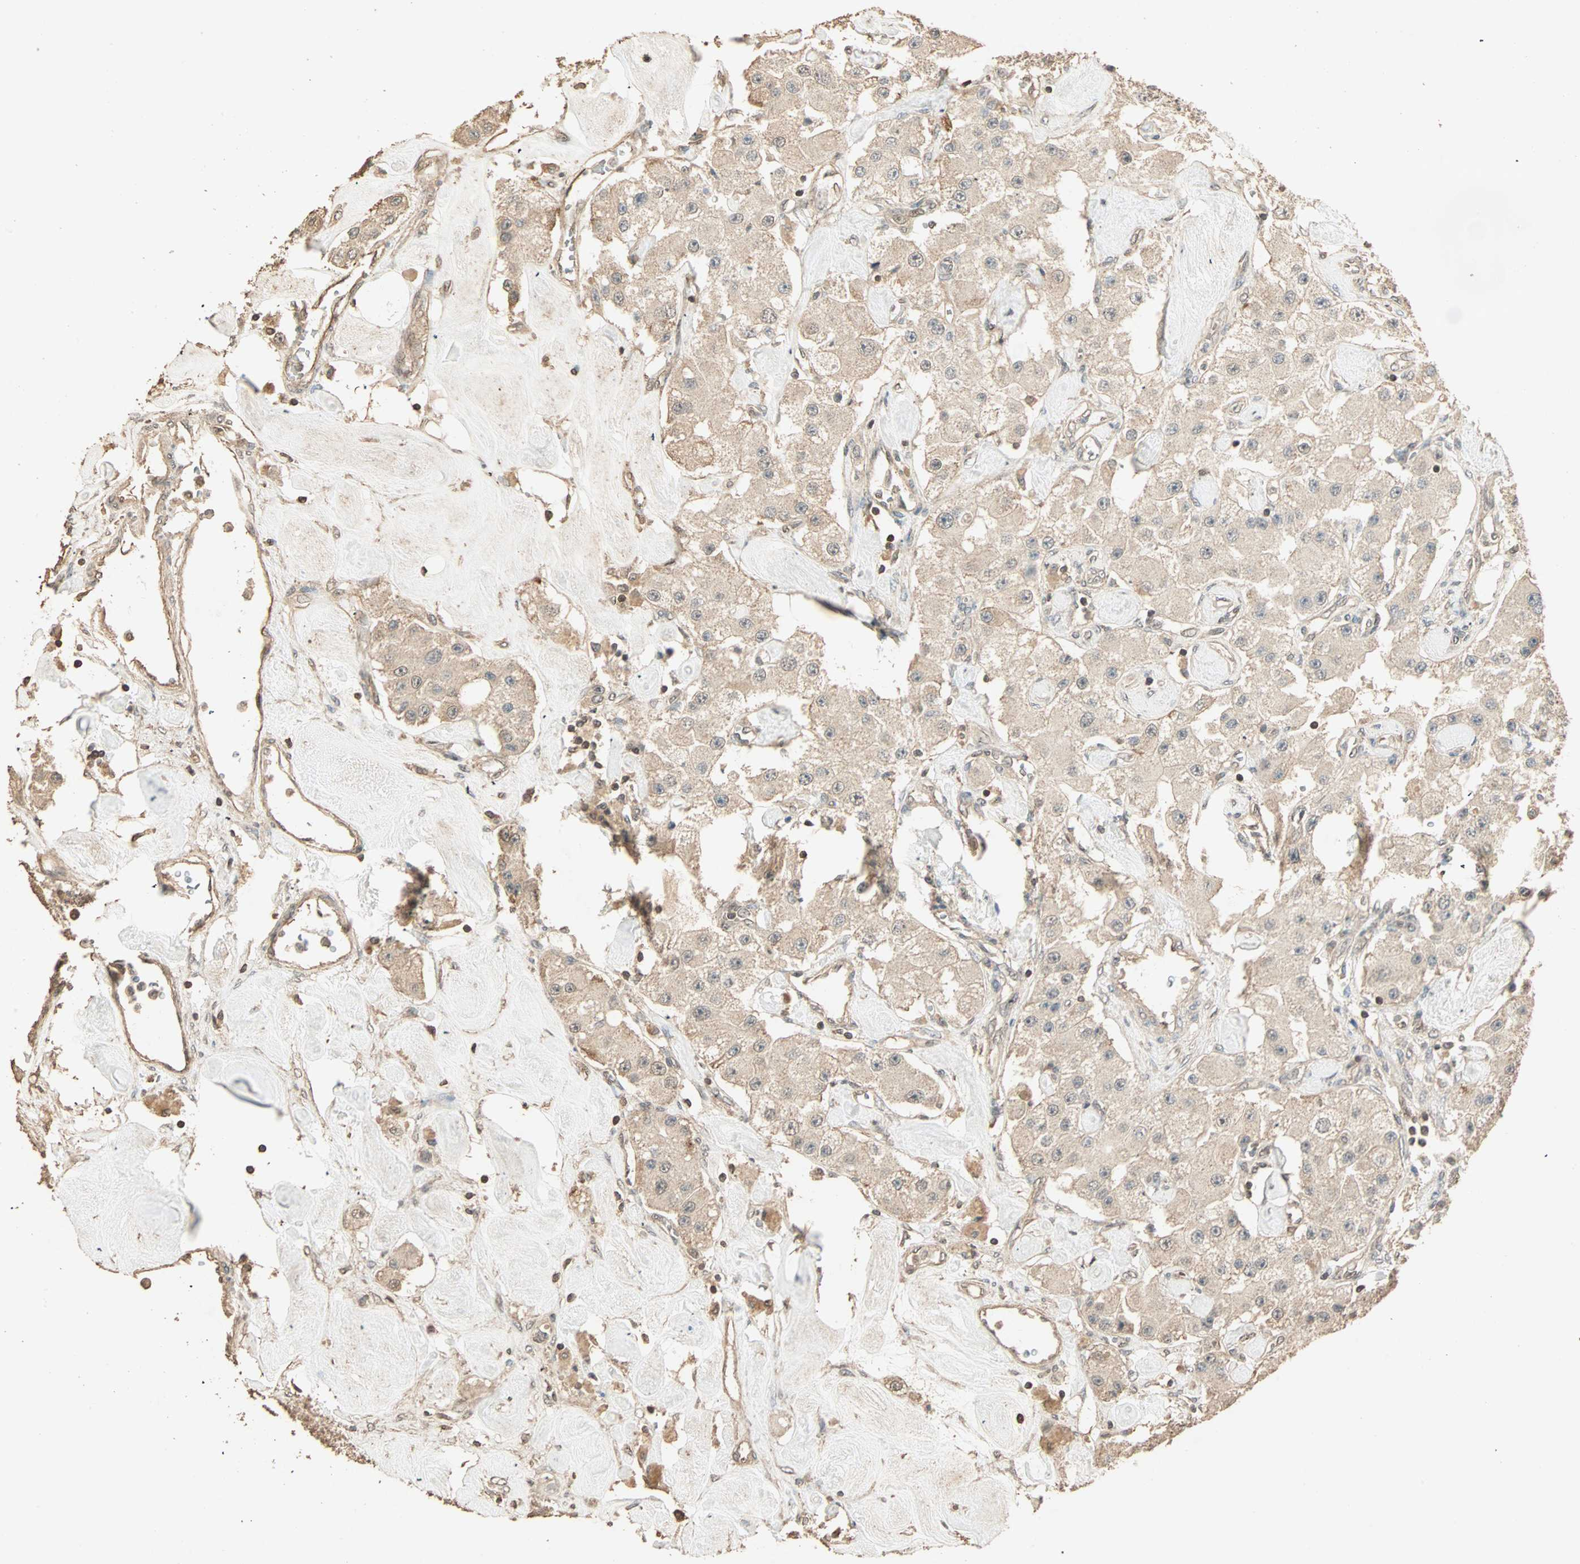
{"staining": {"intensity": "weak", "quantity": ">75%", "location": "cytoplasmic/membranous"}, "tissue": "carcinoid", "cell_type": "Tumor cells", "image_type": "cancer", "snomed": [{"axis": "morphology", "description": "Carcinoid, malignant, NOS"}, {"axis": "topography", "description": "Pancreas"}], "caption": "Immunohistochemistry (DAB) staining of carcinoid reveals weak cytoplasmic/membranous protein staining in about >75% of tumor cells.", "gene": "ZBTB33", "patient": {"sex": "male", "age": 41}}